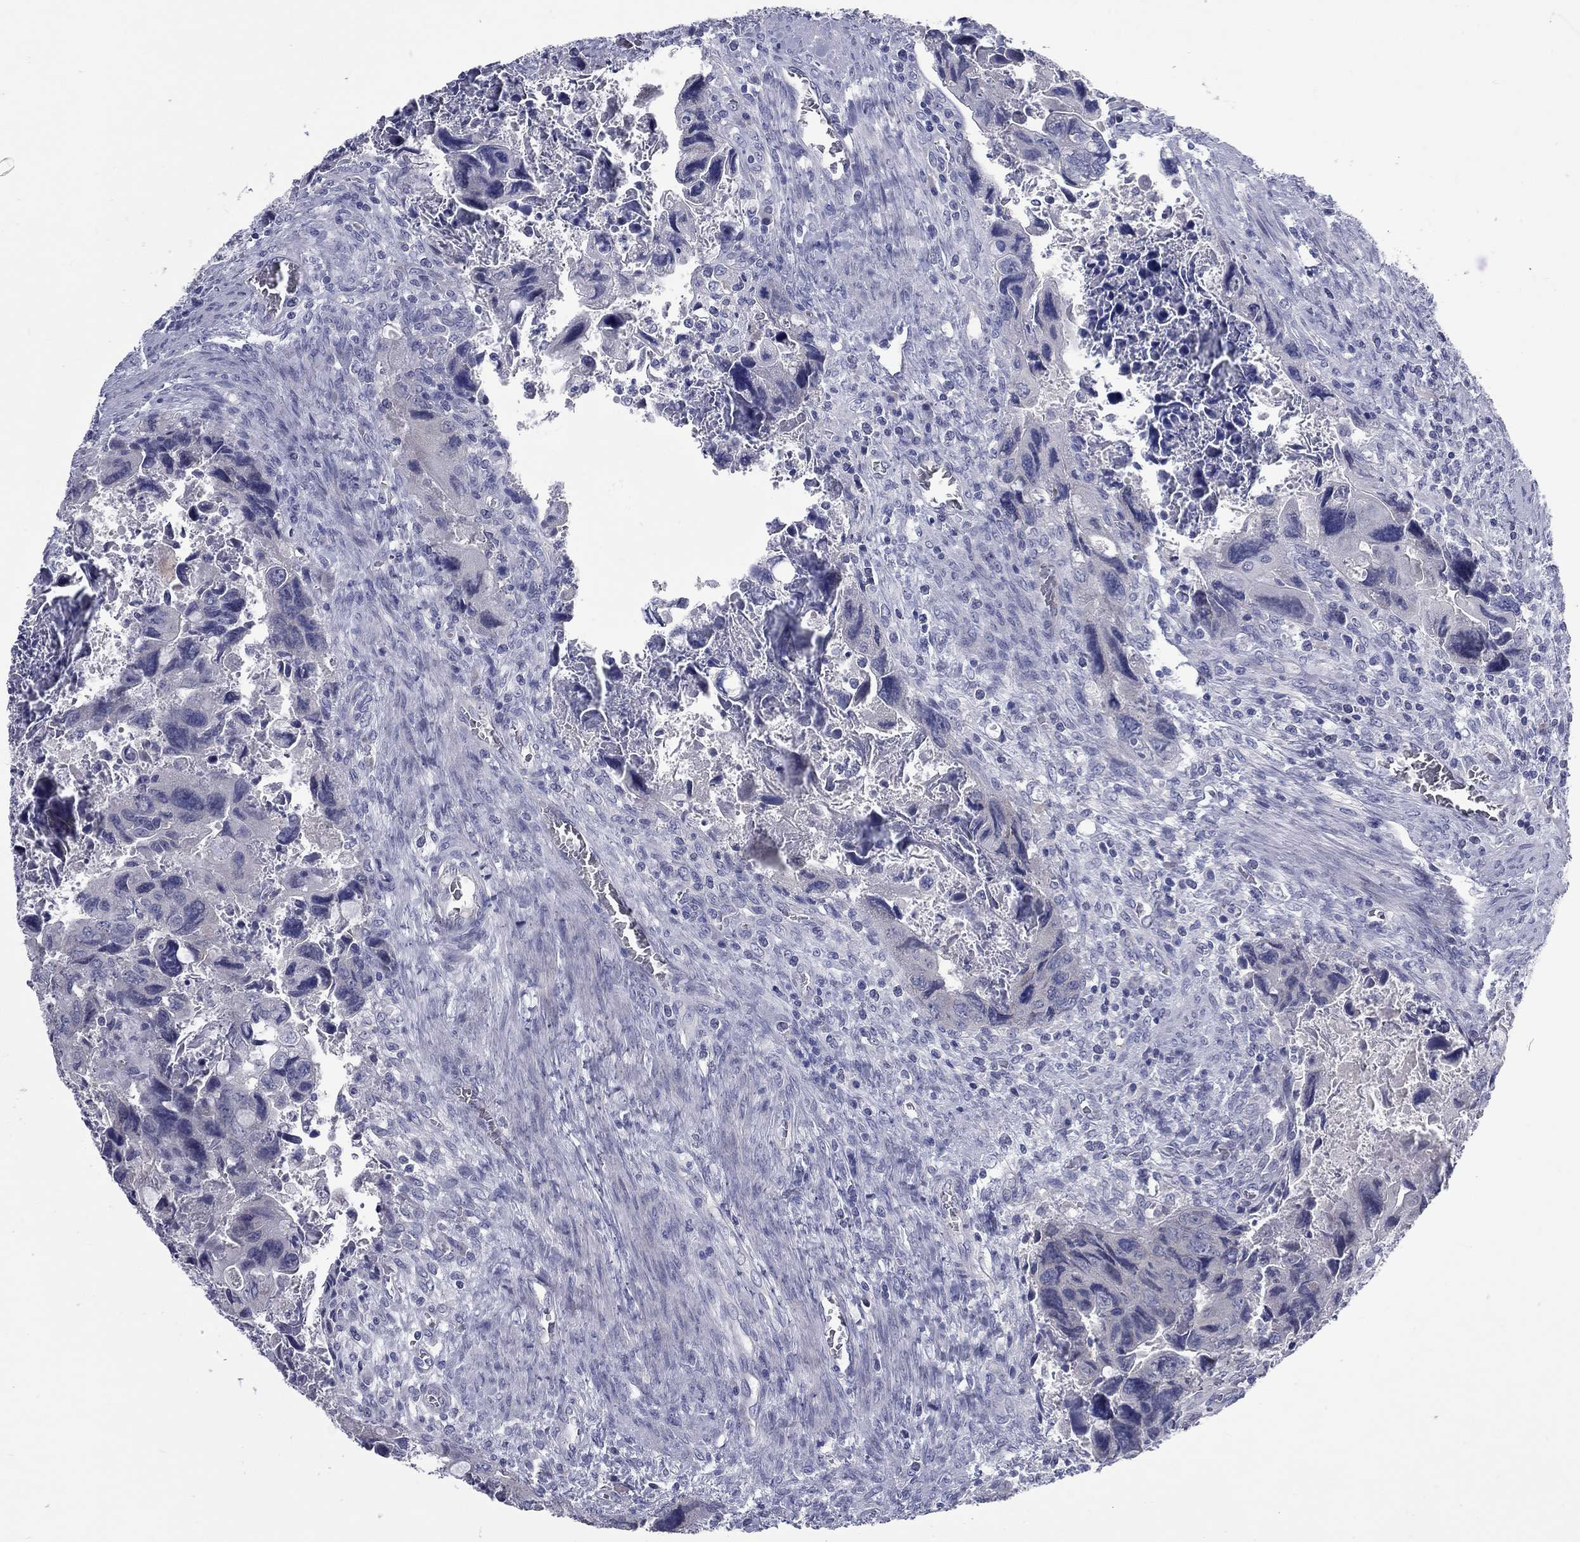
{"staining": {"intensity": "negative", "quantity": "none", "location": "none"}, "tissue": "colorectal cancer", "cell_type": "Tumor cells", "image_type": "cancer", "snomed": [{"axis": "morphology", "description": "Adenocarcinoma, NOS"}, {"axis": "topography", "description": "Rectum"}], "caption": "High magnification brightfield microscopy of colorectal cancer stained with DAB (3,3'-diaminobenzidine) (brown) and counterstained with hematoxylin (blue): tumor cells show no significant positivity.", "gene": "UNC119B", "patient": {"sex": "male", "age": 62}}